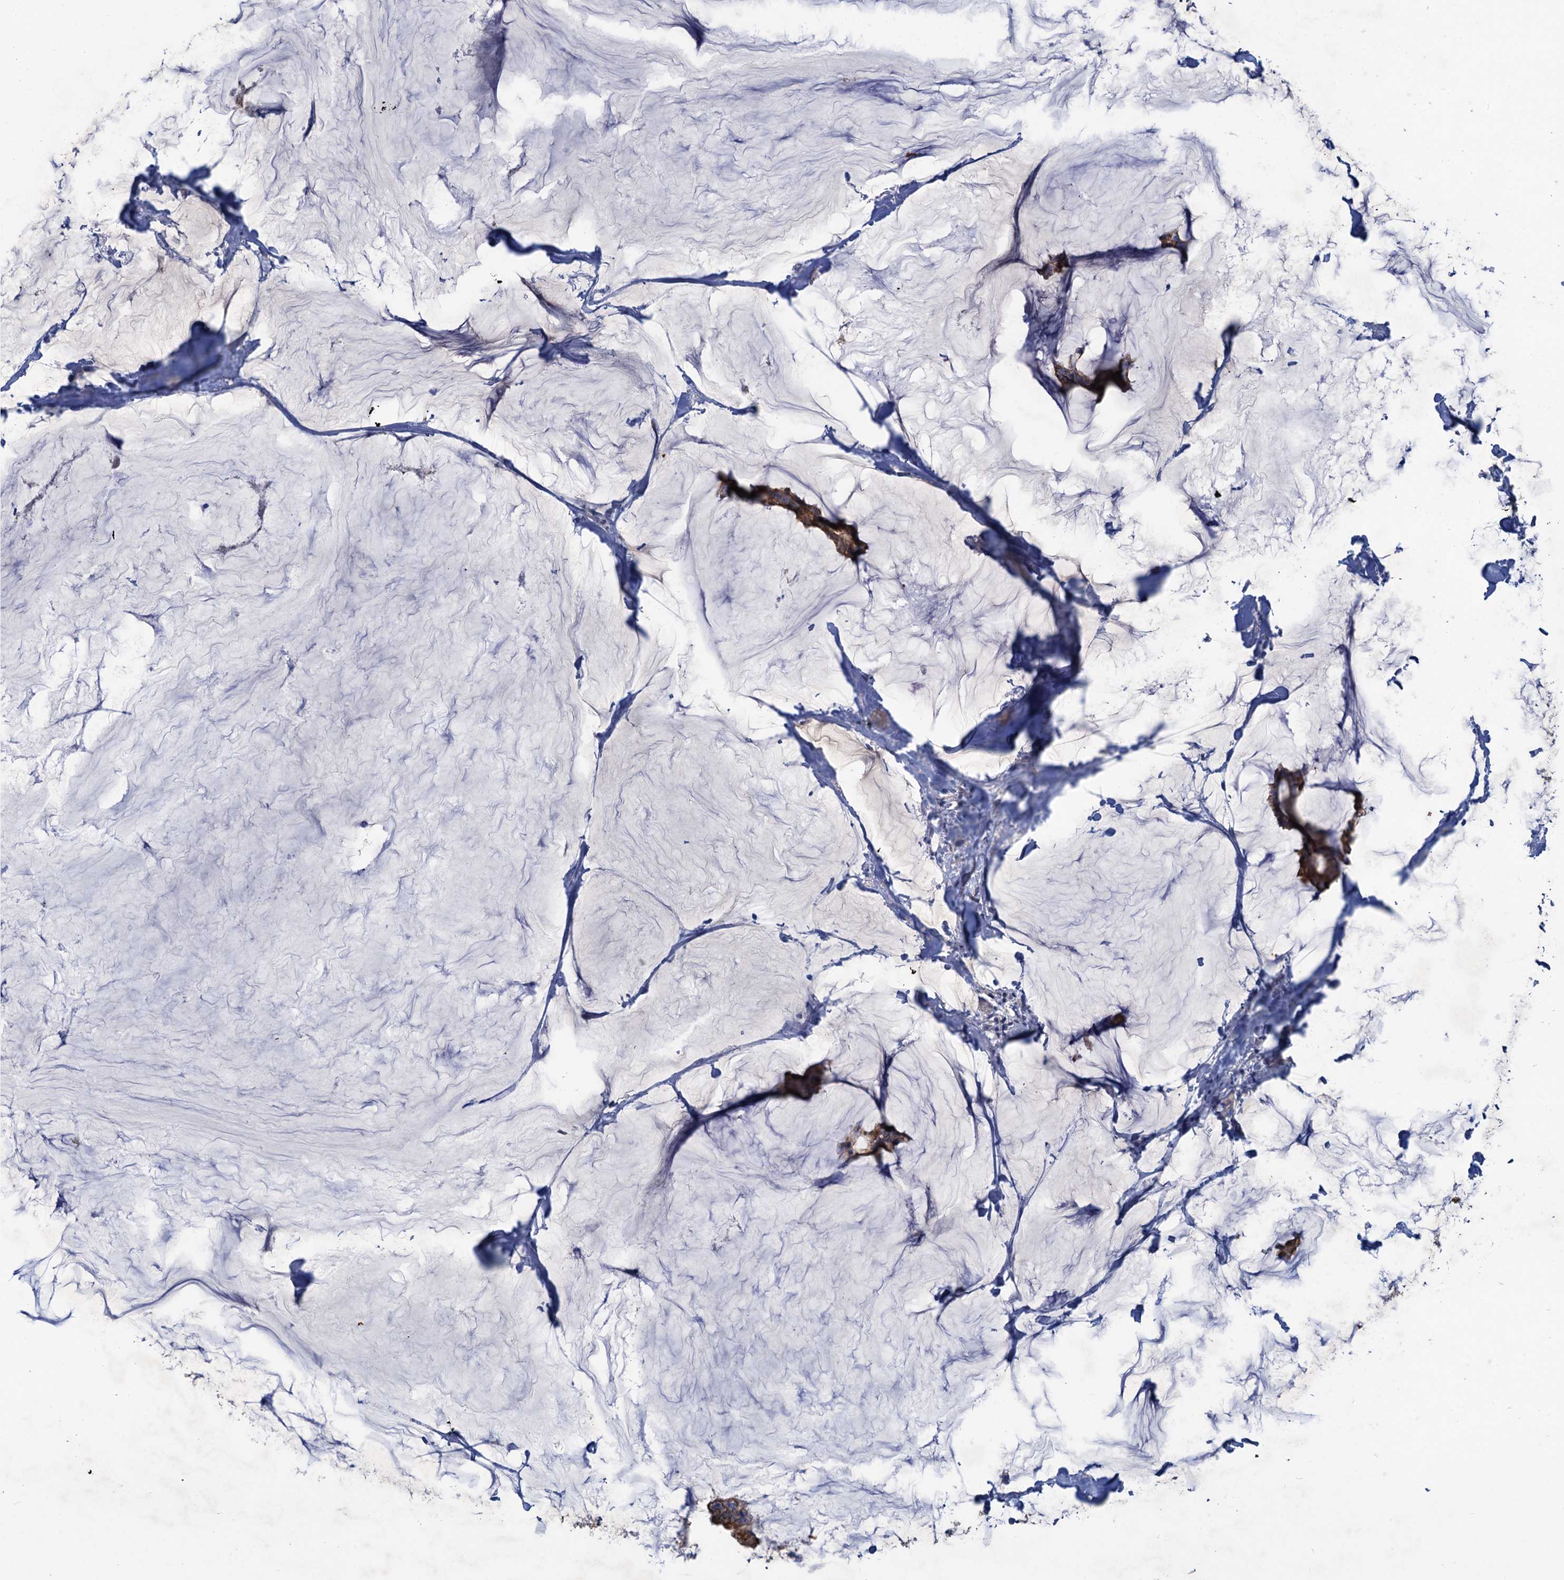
{"staining": {"intensity": "moderate", "quantity": ">75%", "location": "cytoplasmic/membranous"}, "tissue": "breast cancer", "cell_type": "Tumor cells", "image_type": "cancer", "snomed": [{"axis": "morphology", "description": "Duct carcinoma"}, {"axis": "topography", "description": "Breast"}], "caption": "Breast cancer stained with a brown dye displays moderate cytoplasmic/membranous positive positivity in approximately >75% of tumor cells.", "gene": "SMCO3", "patient": {"sex": "female", "age": 93}}